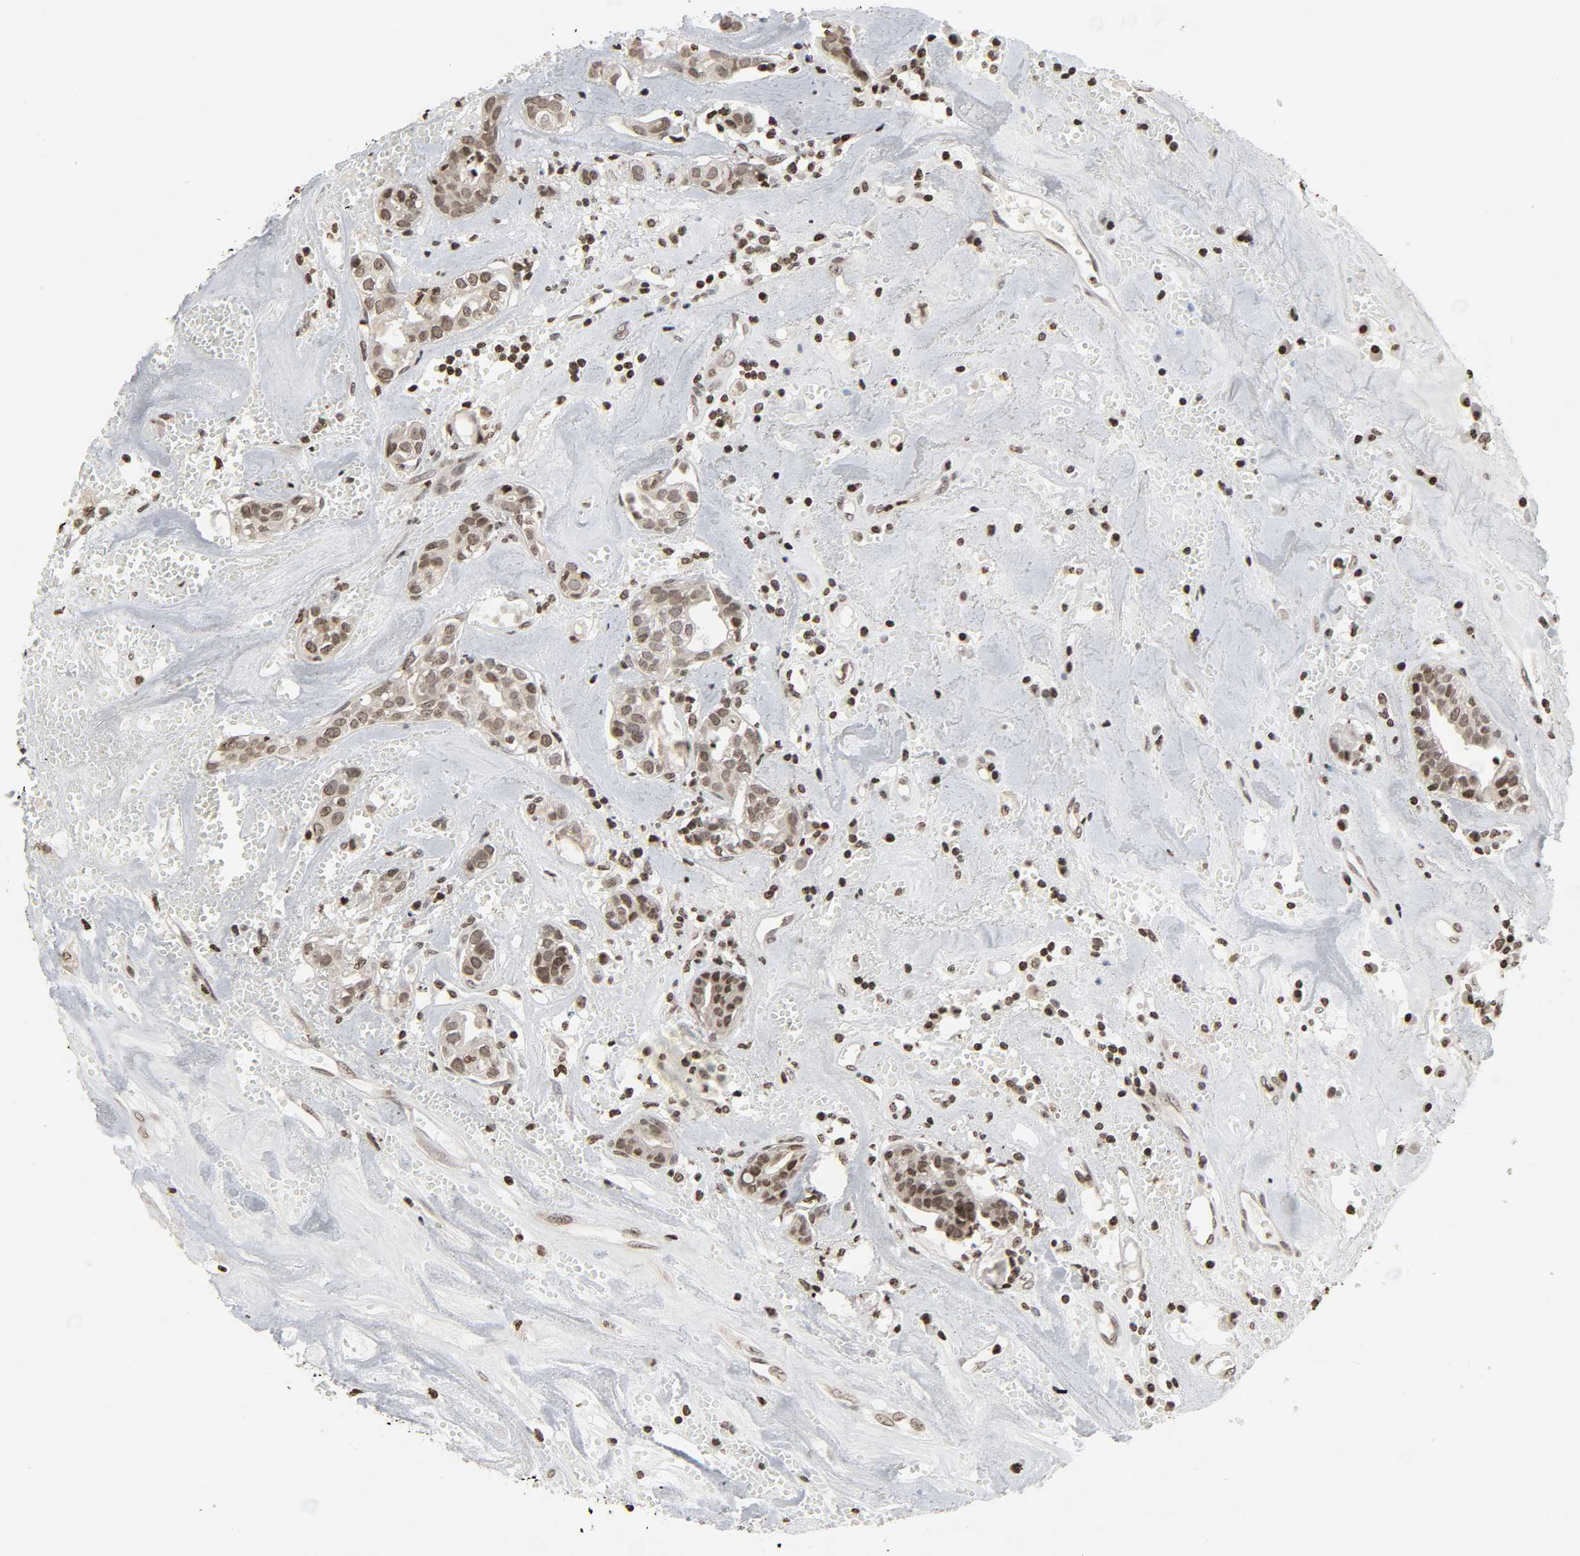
{"staining": {"intensity": "weak", "quantity": ">75%", "location": "nuclear"}, "tissue": "head and neck cancer", "cell_type": "Tumor cells", "image_type": "cancer", "snomed": [{"axis": "morphology", "description": "Adenocarcinoma, NOS"}, {"axis": "topography", "description": "Salivary gland"}, {"axis": "topography", "description": "Head-Neck"}], "caption": "Head and neck cancer (adenocarcinoma) stained for a protein displays weak nuclear positivity in tumor cells.", "gene": "ELAVL1", "patient": {"sex": "female", "age": 65}}